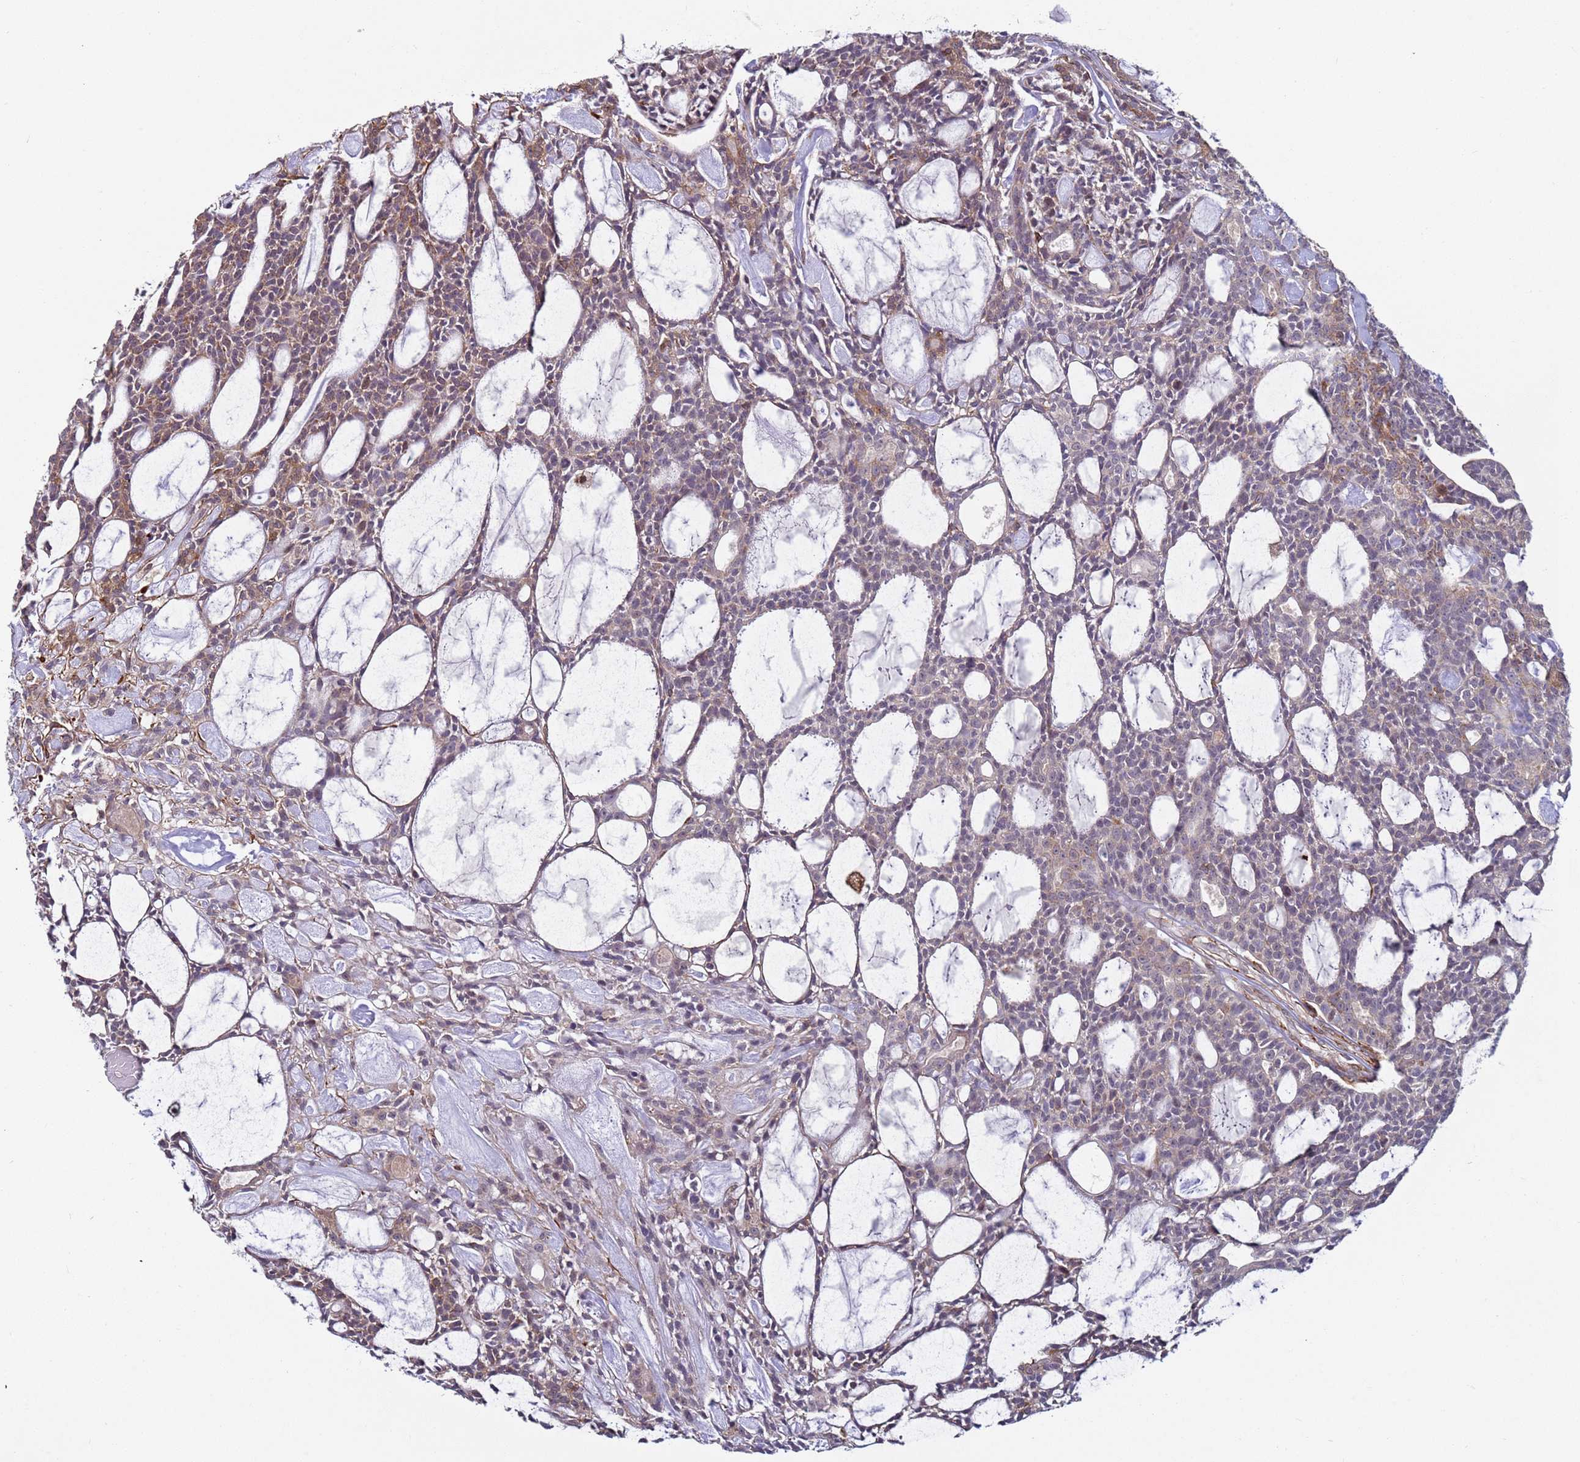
{"staining": {"intensity": "moderate", "quantity": "25%-75%", "location": "cytoplasmic/membranous"}, "tissue": "head and neck cancer", "cell_type": "Tumor cells", "image_type": "cancer", "snomed": [{"axis": "morphology", "description": "Adenocarcinoma, NOS"}, {"axis": "topography", "description": "Salivary gland"}, {"axis": "topography", "description": "Head-Neck"}], "caption": "Head and neck adenocarcinoma tissue demonstrates moderate cytoplasmic/membranous staining in approximately 25%-75% of tumor cells, visualized by immunohistochemistry.", "gene": "SNAPC4", "patient": {"sex": "male", "age": 55}}